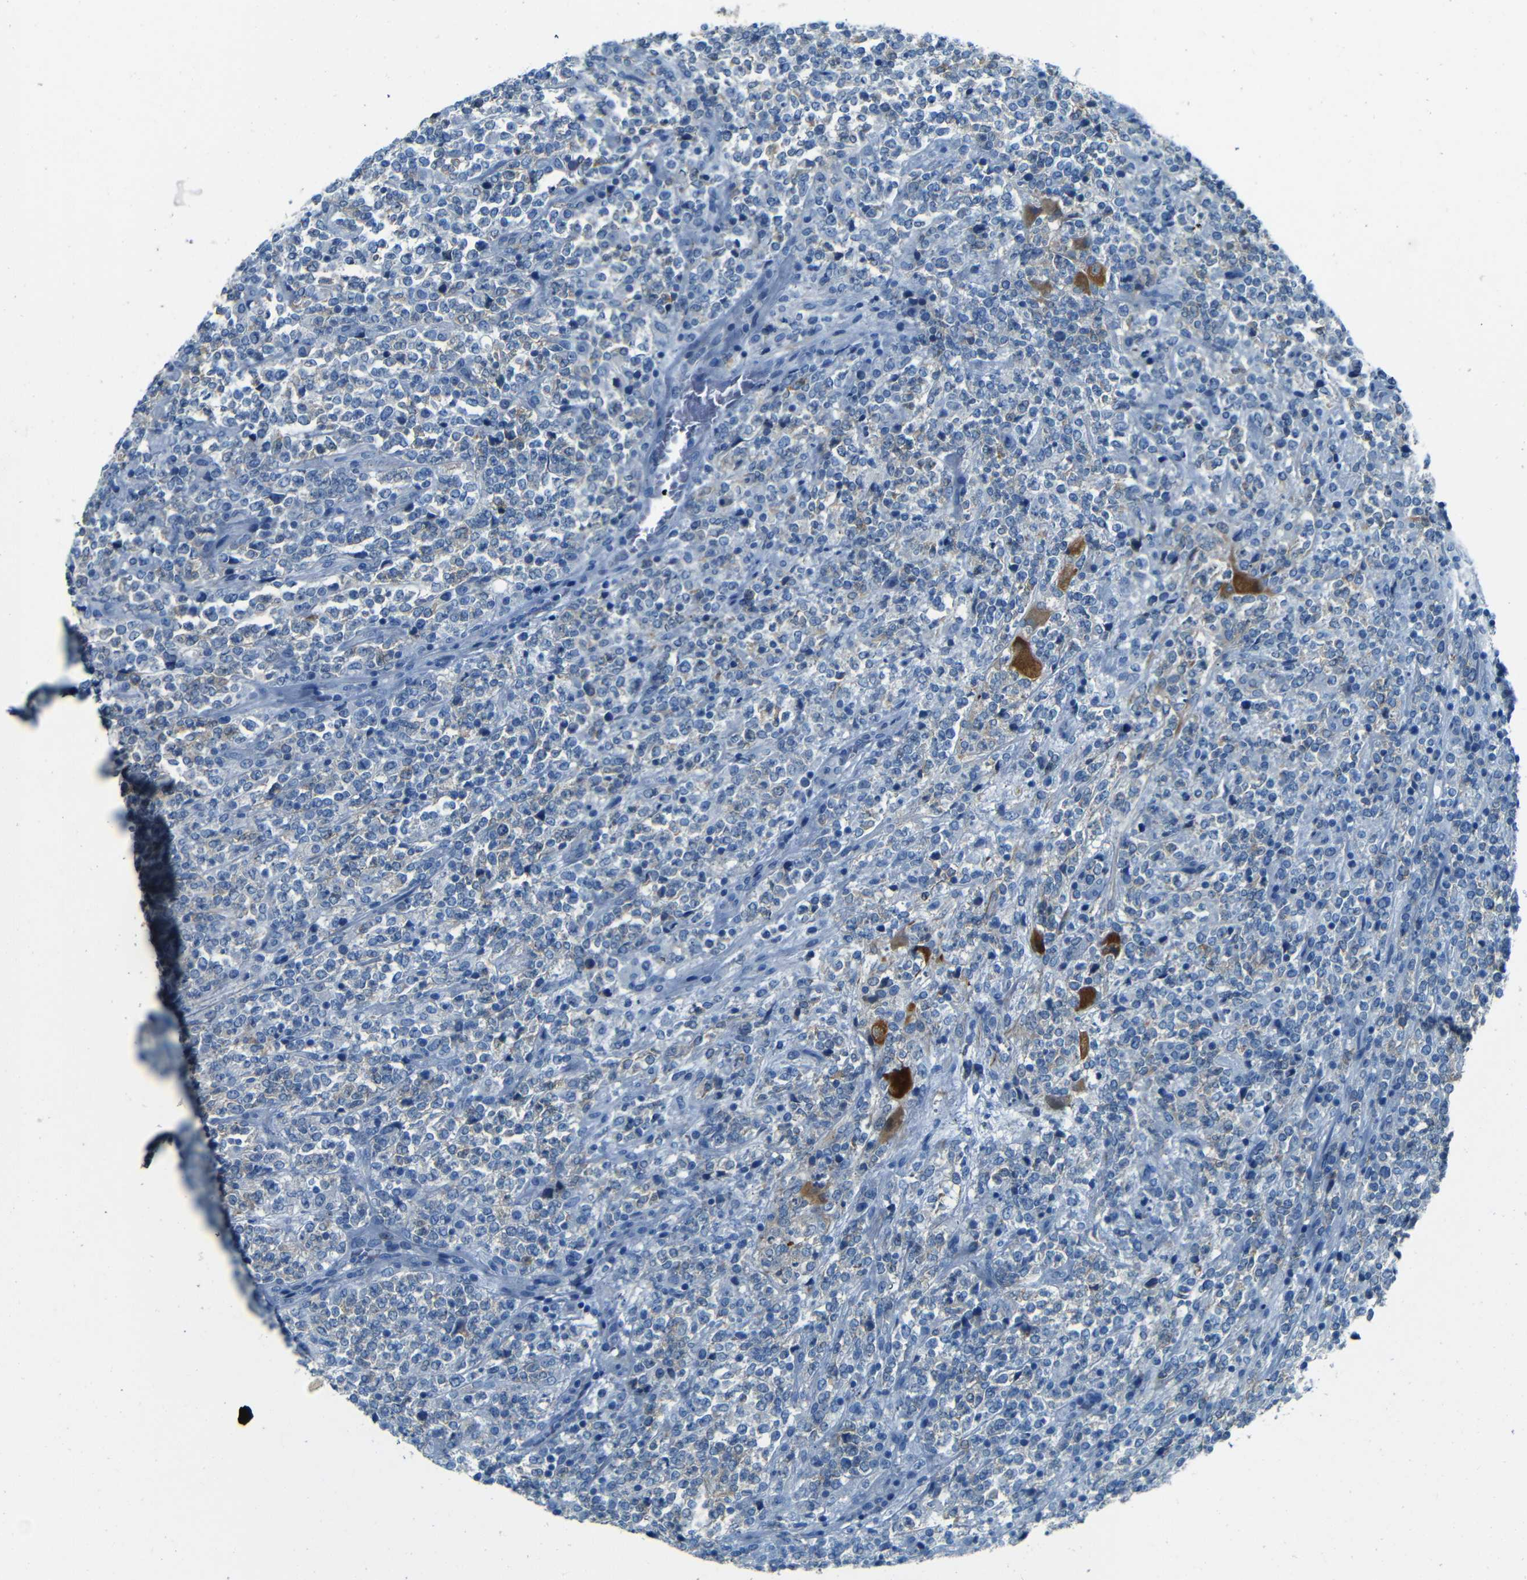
{"staining": {"intensity": "negative", "quantity": "none", "location": "none"}, "tissue": "lymphoma", "cell_type": "Tumor cells", "image_type": "cancer", "snomed": [{"axis": "morphology", "description": "Malignant lymphoma, non-Hodgkin's type, High grade"}, {"axis": "topography", "description": "Soft tissue"}], "caption": "An immunohistochemistry (IHC) image of lymphoma is shown. There is no staining in tumor cells of lymphoma. Brightfield microscopy of immunohistochemistry stained with DAB (brown) and hematoxylin (blue), captured at high magnification.", "gene": "MAP2", "patient": {"sex": "male", "age": 18}}